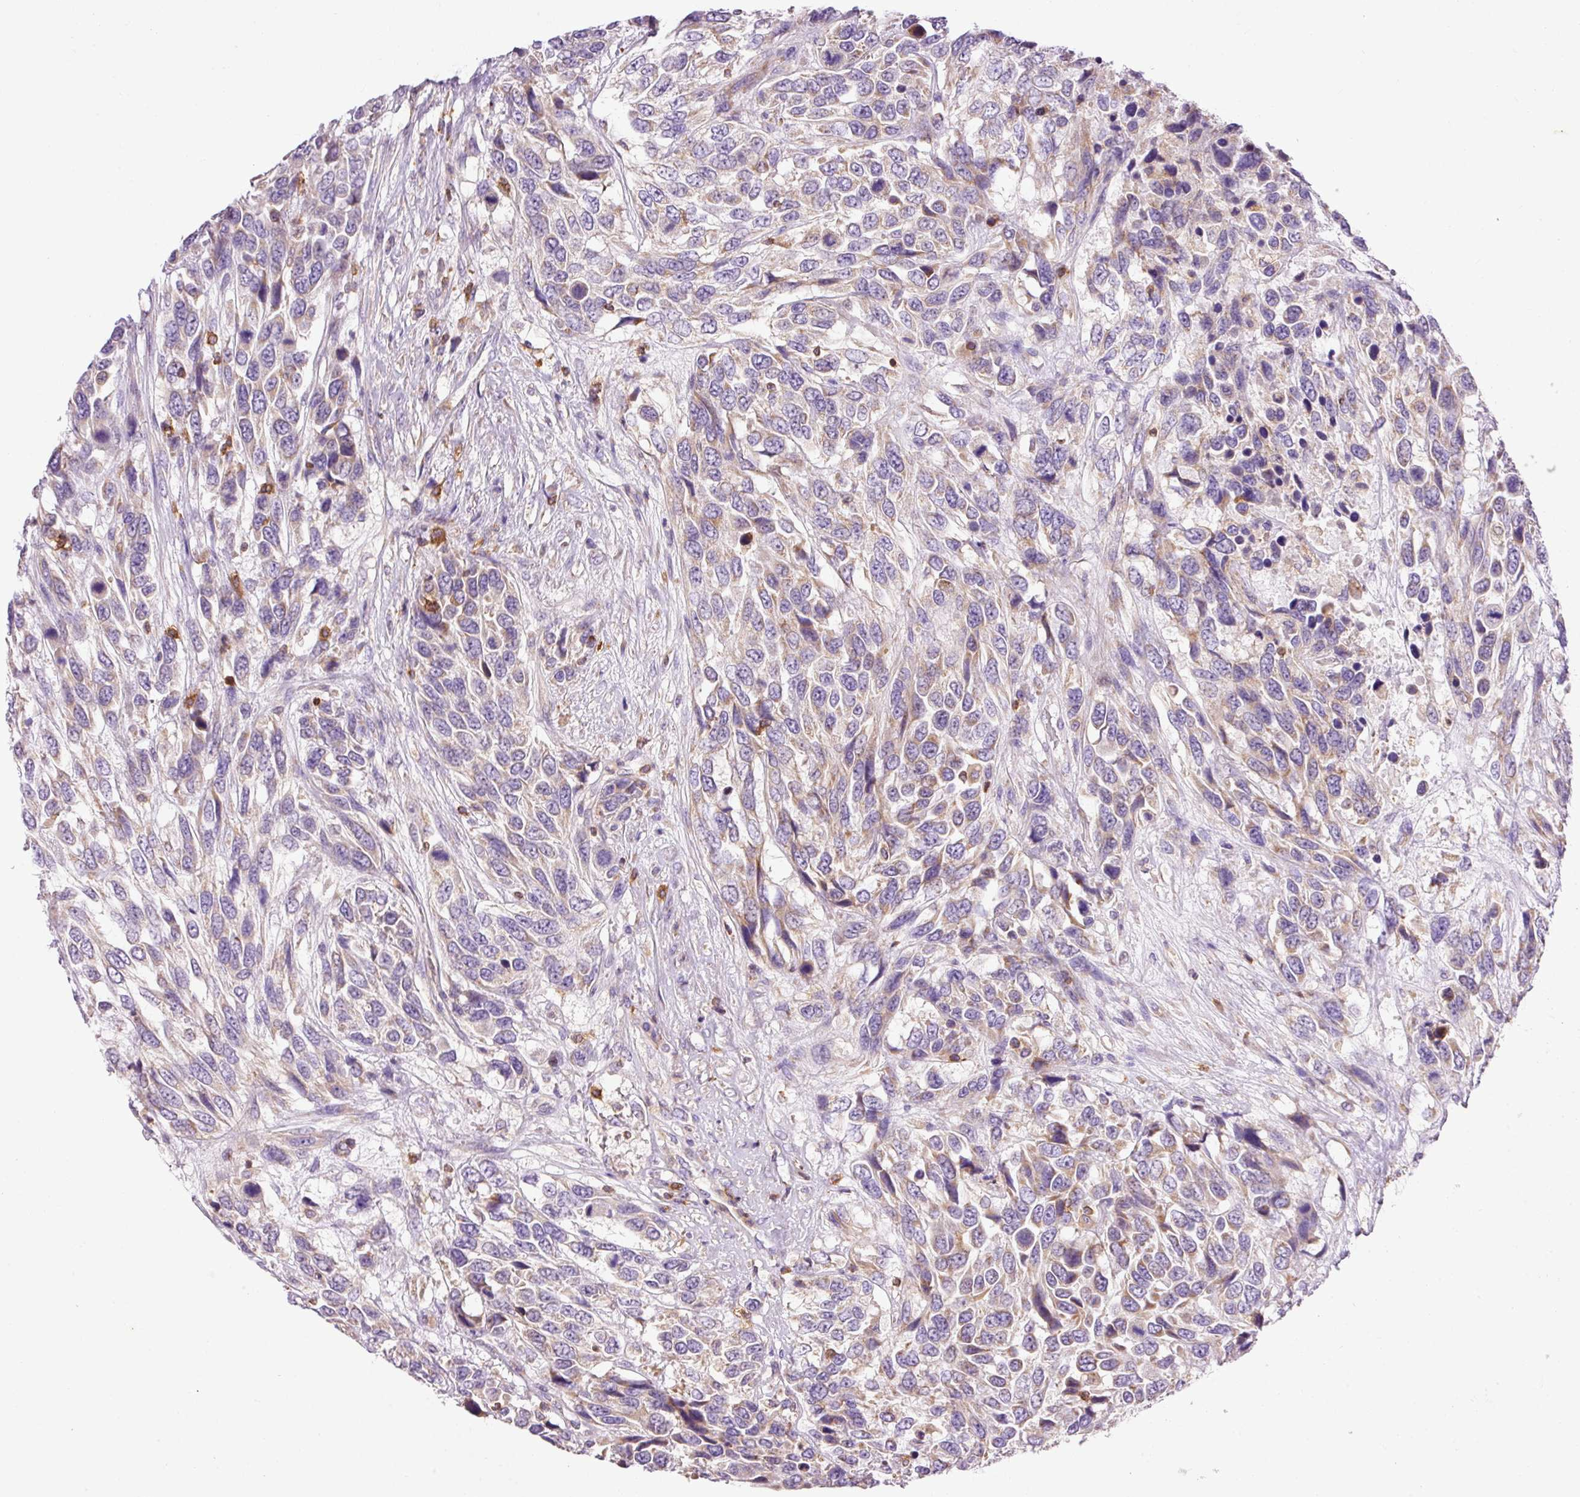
{"staining": {"intensity": "weak", "quantity": "<25%", "location": "cytoplasmic/membranous"}, "tissue": "urothelial cancer", "cell_type": "Tumor cells", "image_type": "cancer", "snomed": [{"axis": "morphology", "description": "Urothelial carcinoma, High grade"}, {"axis": "topography", "description": "Urinary bladder"}], "caption": "The immunohistochemistry histopathology image has no significant positivity in tumor cells of urothelial cancer tissue.", "gene": "IMMT", "patient": {"sex": "female", "age": 70}}